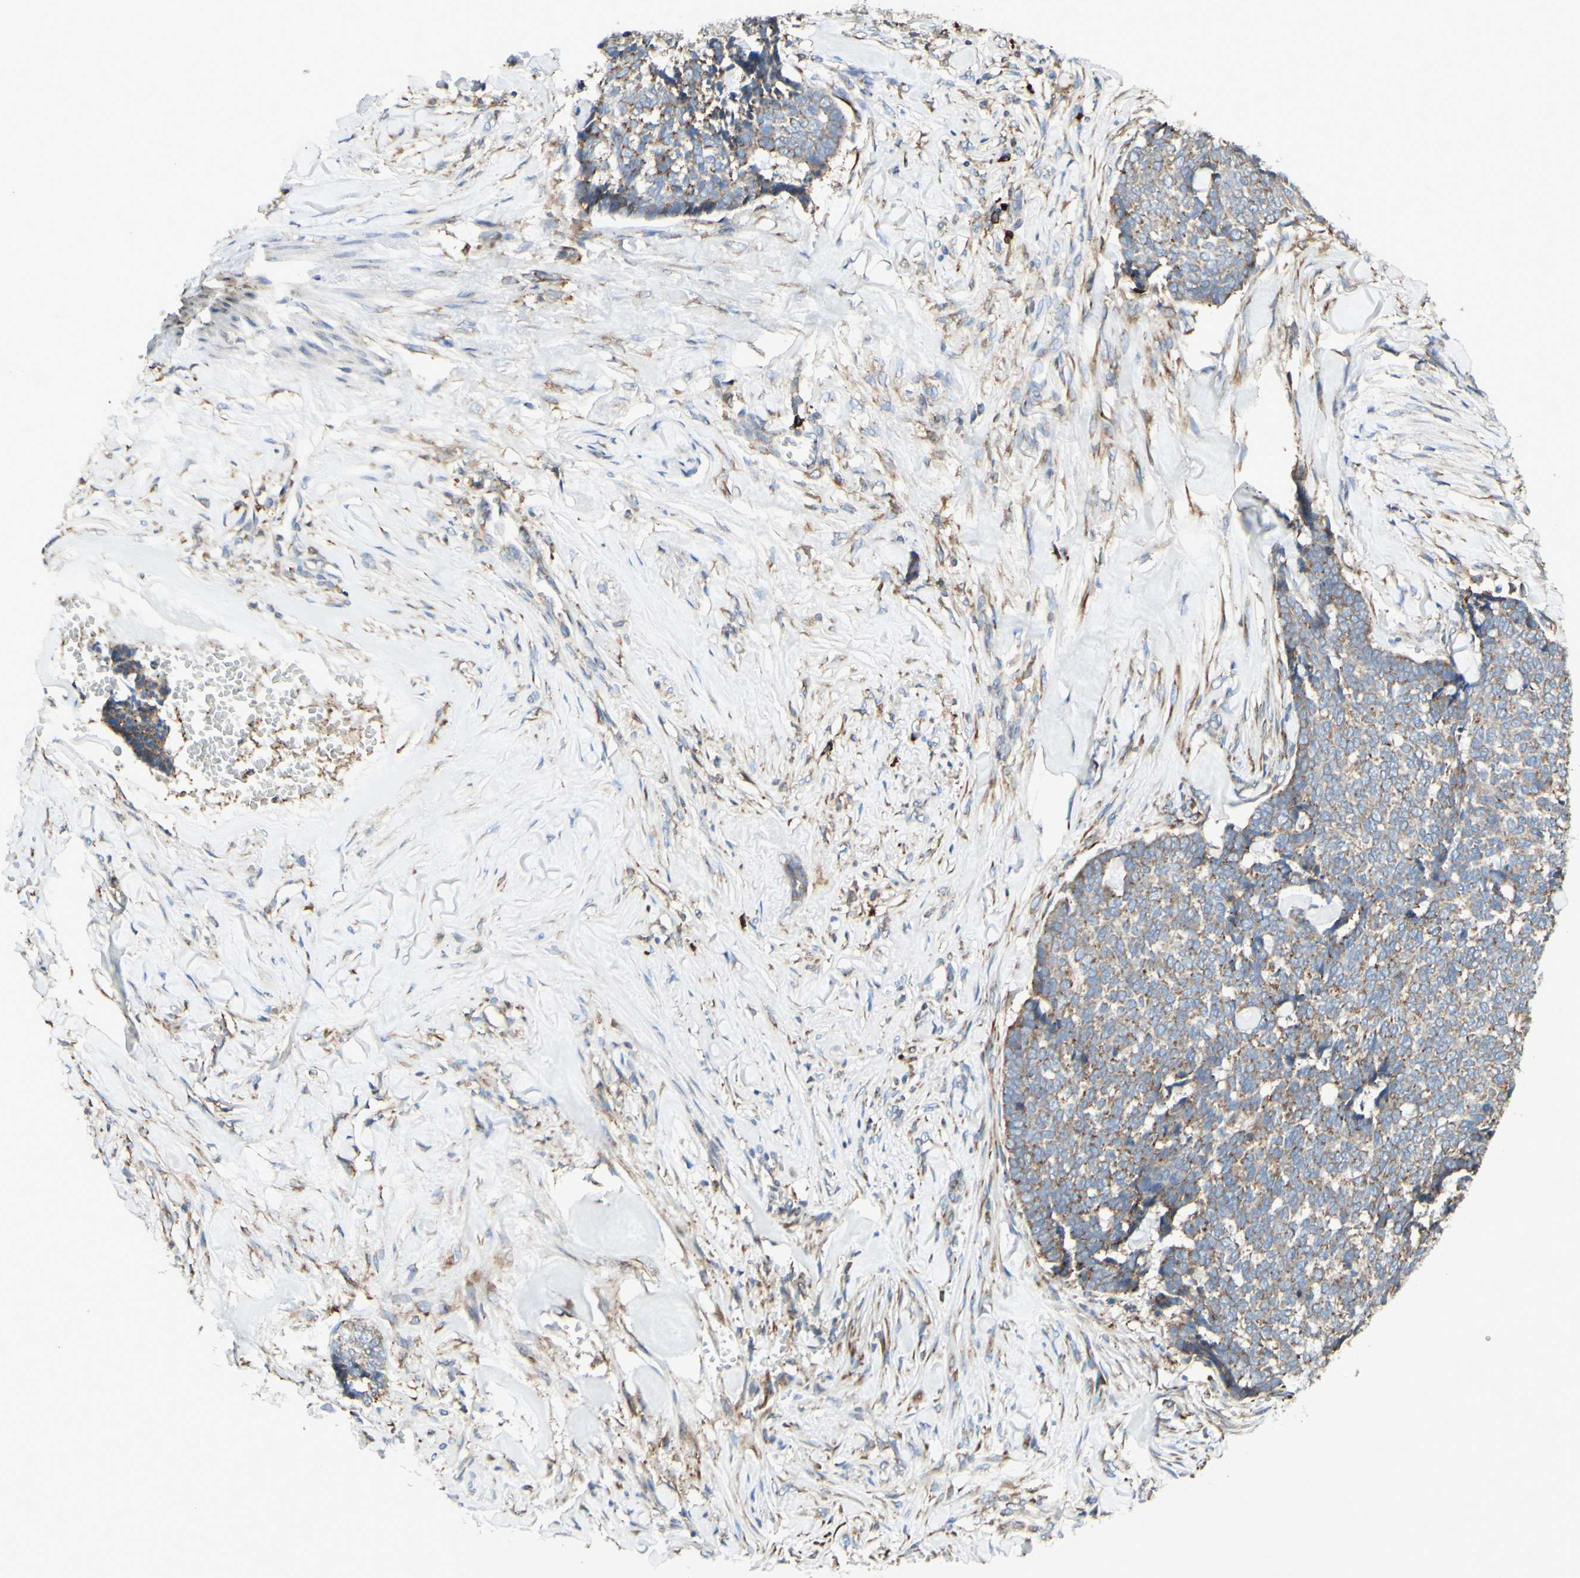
{"staining": {"intensity": "weak", "quantity": ">75%", "location": "cytoplasmic/membranous"}, "tissue": "skin cancer", "cell_type": "Tumor cells", "image_type": "cancer", "snomed": [{"axis": "morphology", "description": "Basal cell carcinoma"}, {"axis": "topography", "description": "Skin"}], "caption": "Skin basal cell carcinoma stained with IHC reveals weak cytoplasmic/membranous expression in approximately >75% of tumor cells.", "gene": "DNAJB11", "patient": {"sex": "male", "age": 84}}